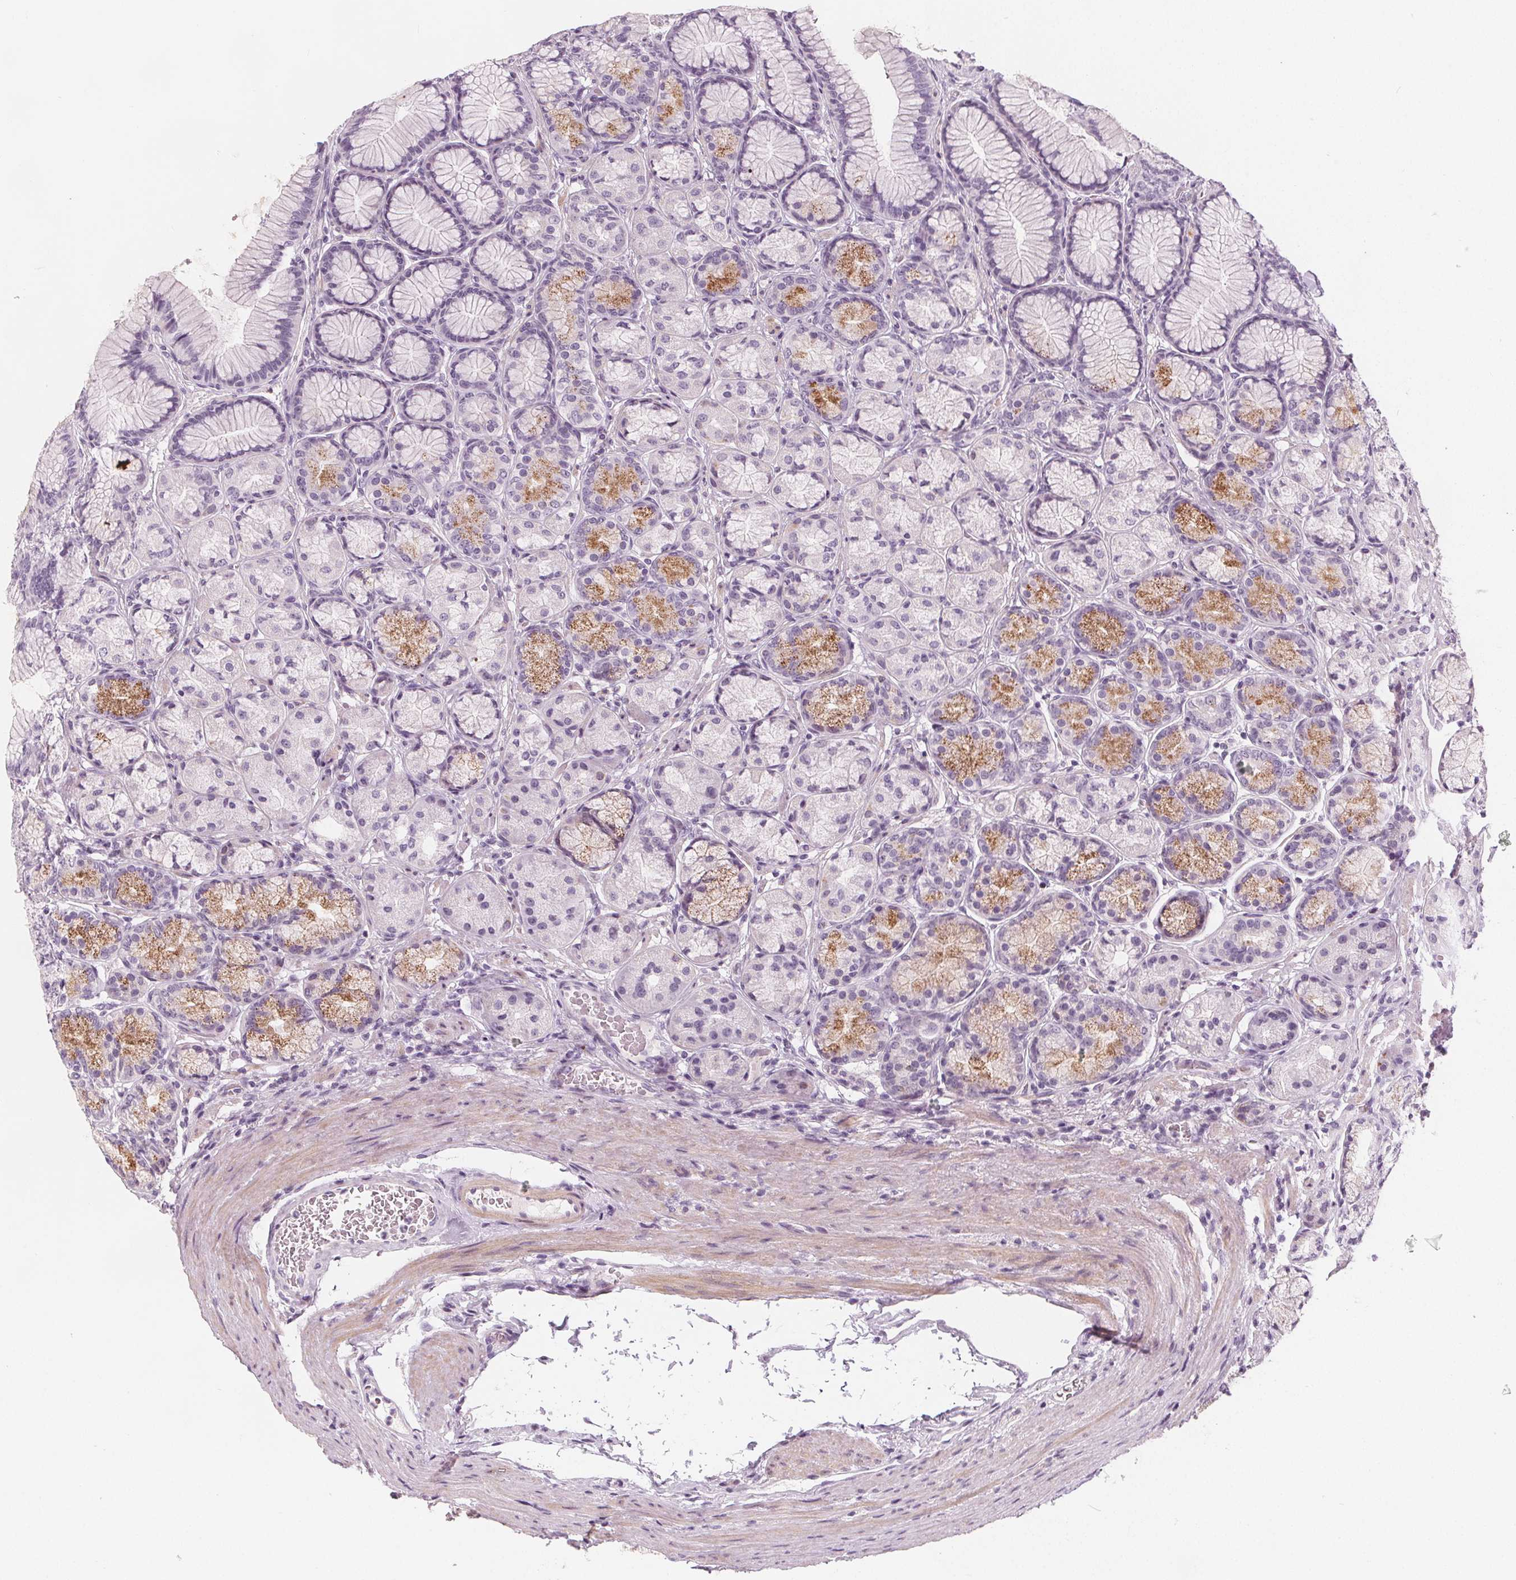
{"staining": {"intensity": "moderate", "quantity": "<25%", "location": "cytoplasmic/membranous"}, "tissue": "stomach", "cell_type": "Glandular cells", "image_type": "normal", "snomed": [{"axis": "morphology", "description": "Normal tissue, NOS"}, {"axis": "morphology", "description": "Adenocarcinoma, NOS"}, {"axis": "morphology", "description": "Adenocarcinoma, High grade"}, {"axis": "topography", "description": "Stomach, upper"}, {"axis": "topography", "description": "Stomach"}], "caption": "Approximately <25% of glandular cells in normal human stomach exhibit moderate cytoplasmic/membranous protein expression as visualized by brown immunohistochemical staining.", "gene": "SLC5A12", "patient": {"sex": "female", "age": 65}}